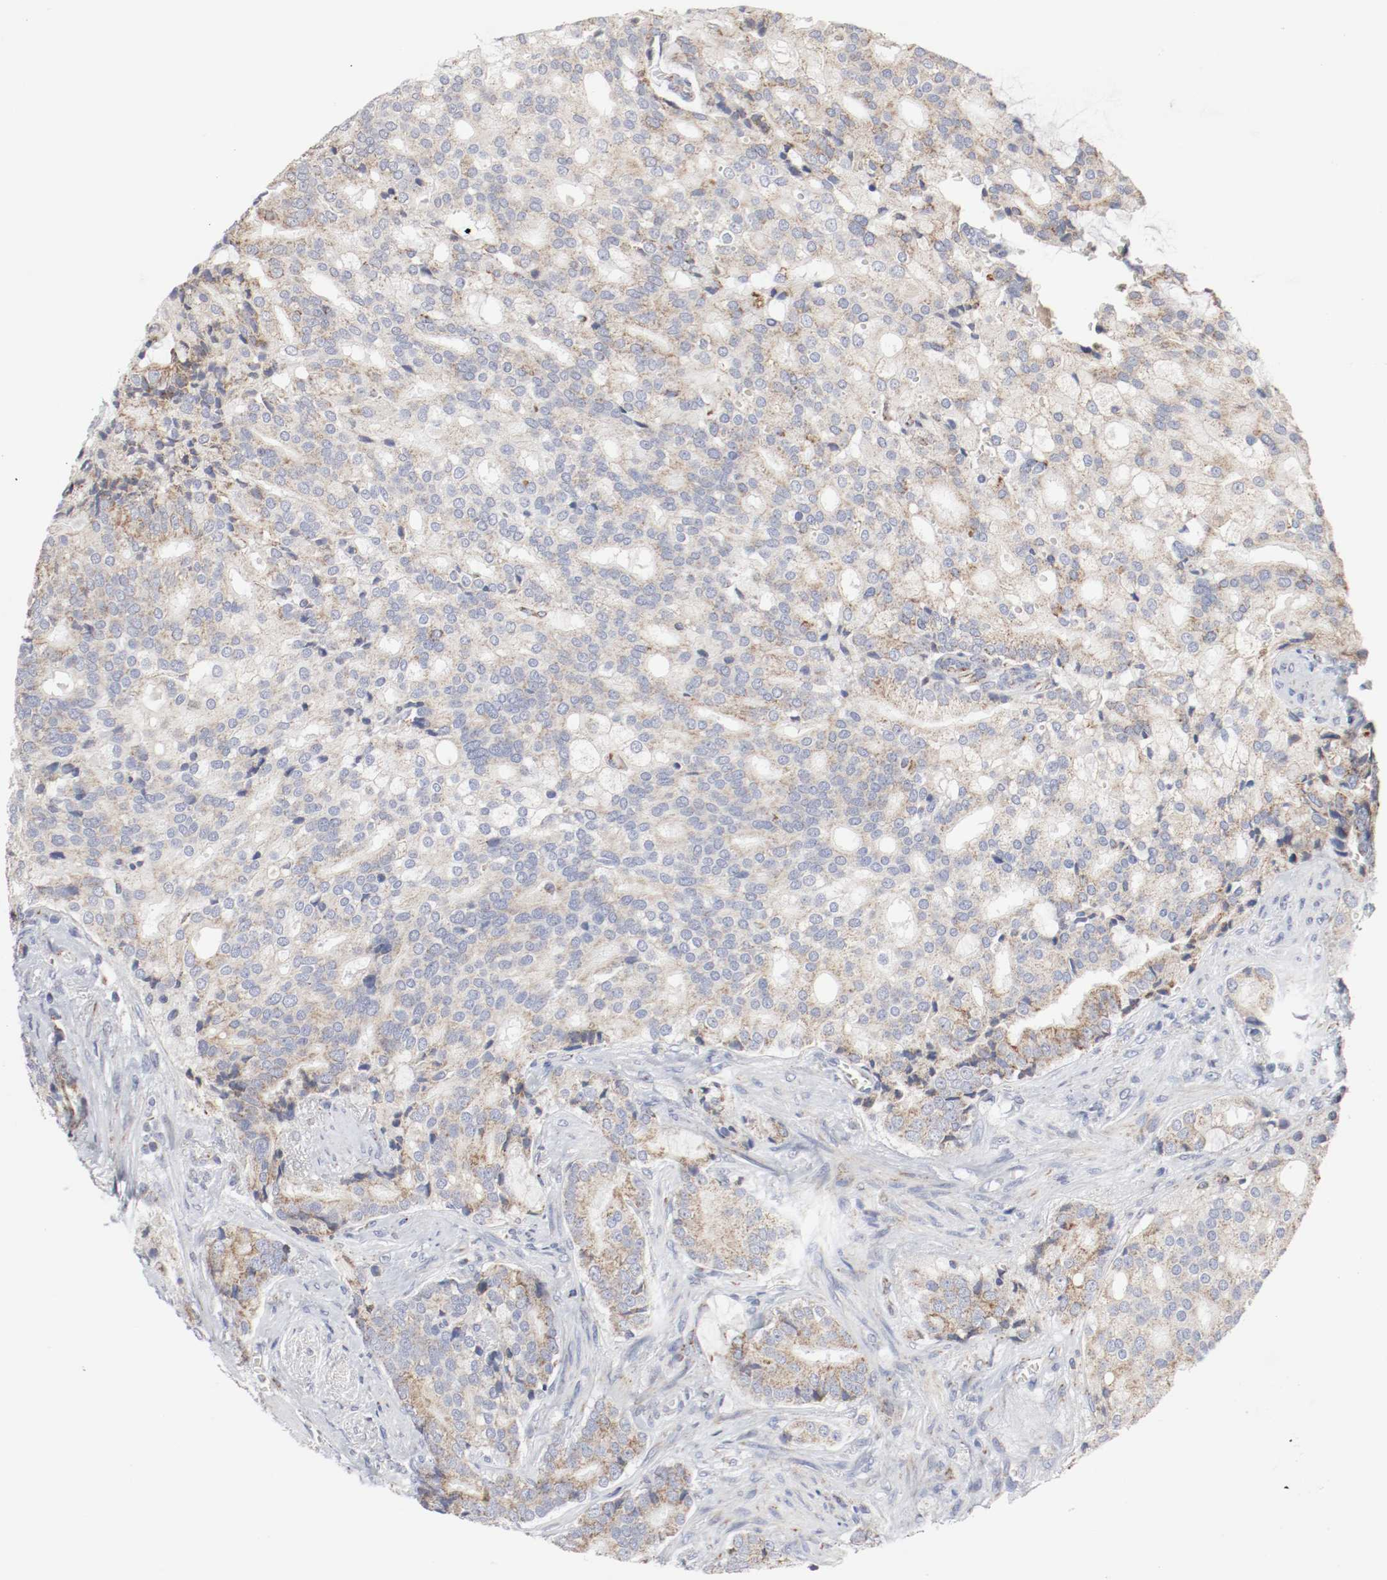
{"staining": {"intensity": "moderate", "quantity": "25%-75%", "location": "cytoplasmic/membranous"}, "tissue": "prostate cancer", "cell_type": "Tumor cells", "image_type": "cancer", "snomed": [{"axis": "morphology", "description": "Adenocarcinoma, Low grade"}, {"axis": "topography", "description": "Prostate"}], "caption": "Prostate cancer stained with a brown dye demonstrates moderate cytoplasmic/membranous positive staining in approximately 25%-75% of tumor cells.", "gene": "AFG3L2", "patient": {"sex": "male", "age": 58}}